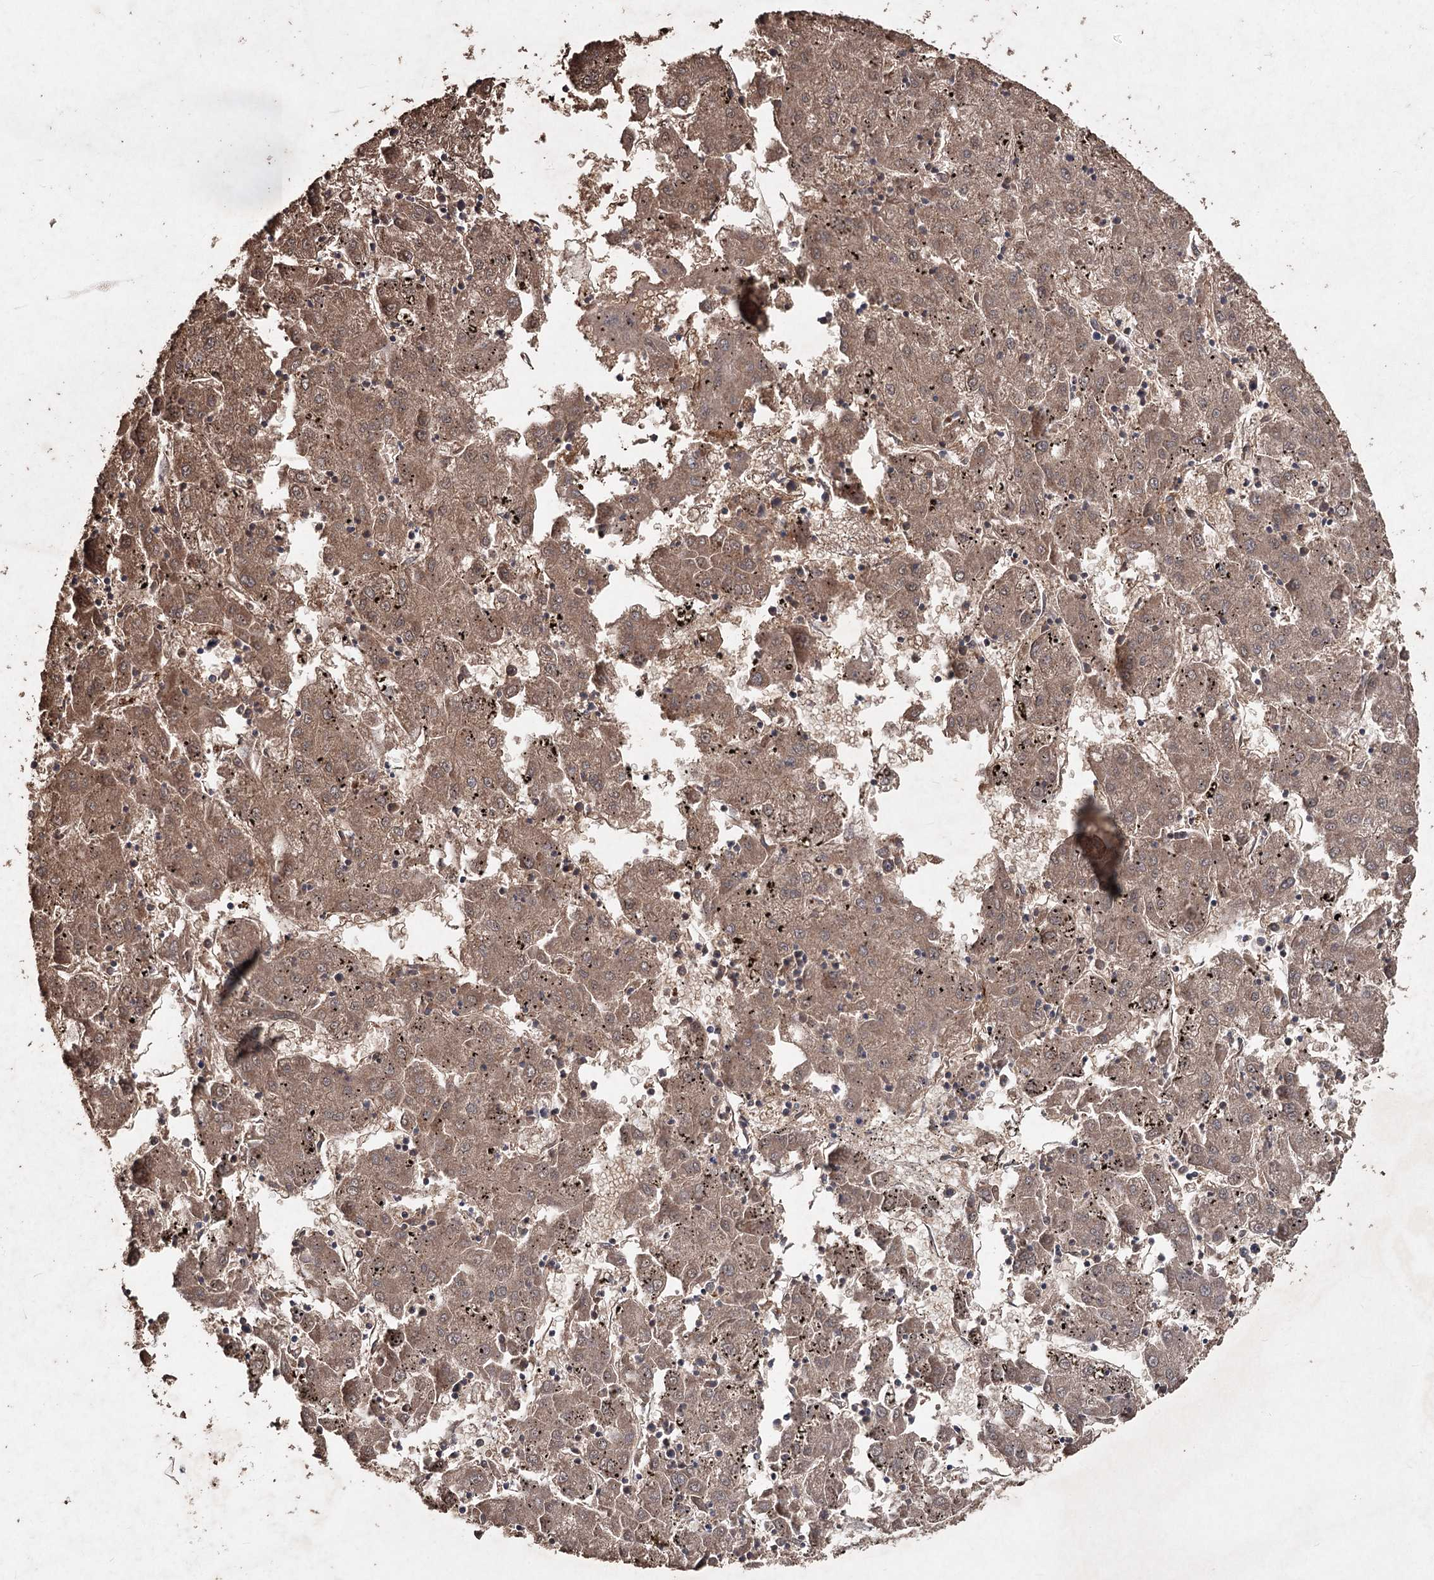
{"staining": {"intensity": "weak", "quantity": ">75%", "location": "cytoplasmic/membranous,nuclear"}, "tissue": "liver cancer", "cell_type": "Tumor cells", "image_type": "cancer", "snomed": [{"axis": "morphology", "description": "Carcinoma, Hepatocellular, NOS"}, {"axis": "topography", "description": "Liver"}], "caption": "A high-resolution micrograph shows IHC staining of hepatocellular carcinoma (liver), which displays weak cytoplasmic/membranous and nuclear staining in approximately >75% of tumor cells.", "gene": "FBXO7", "patient": {"sex": "male", "age": 72}}